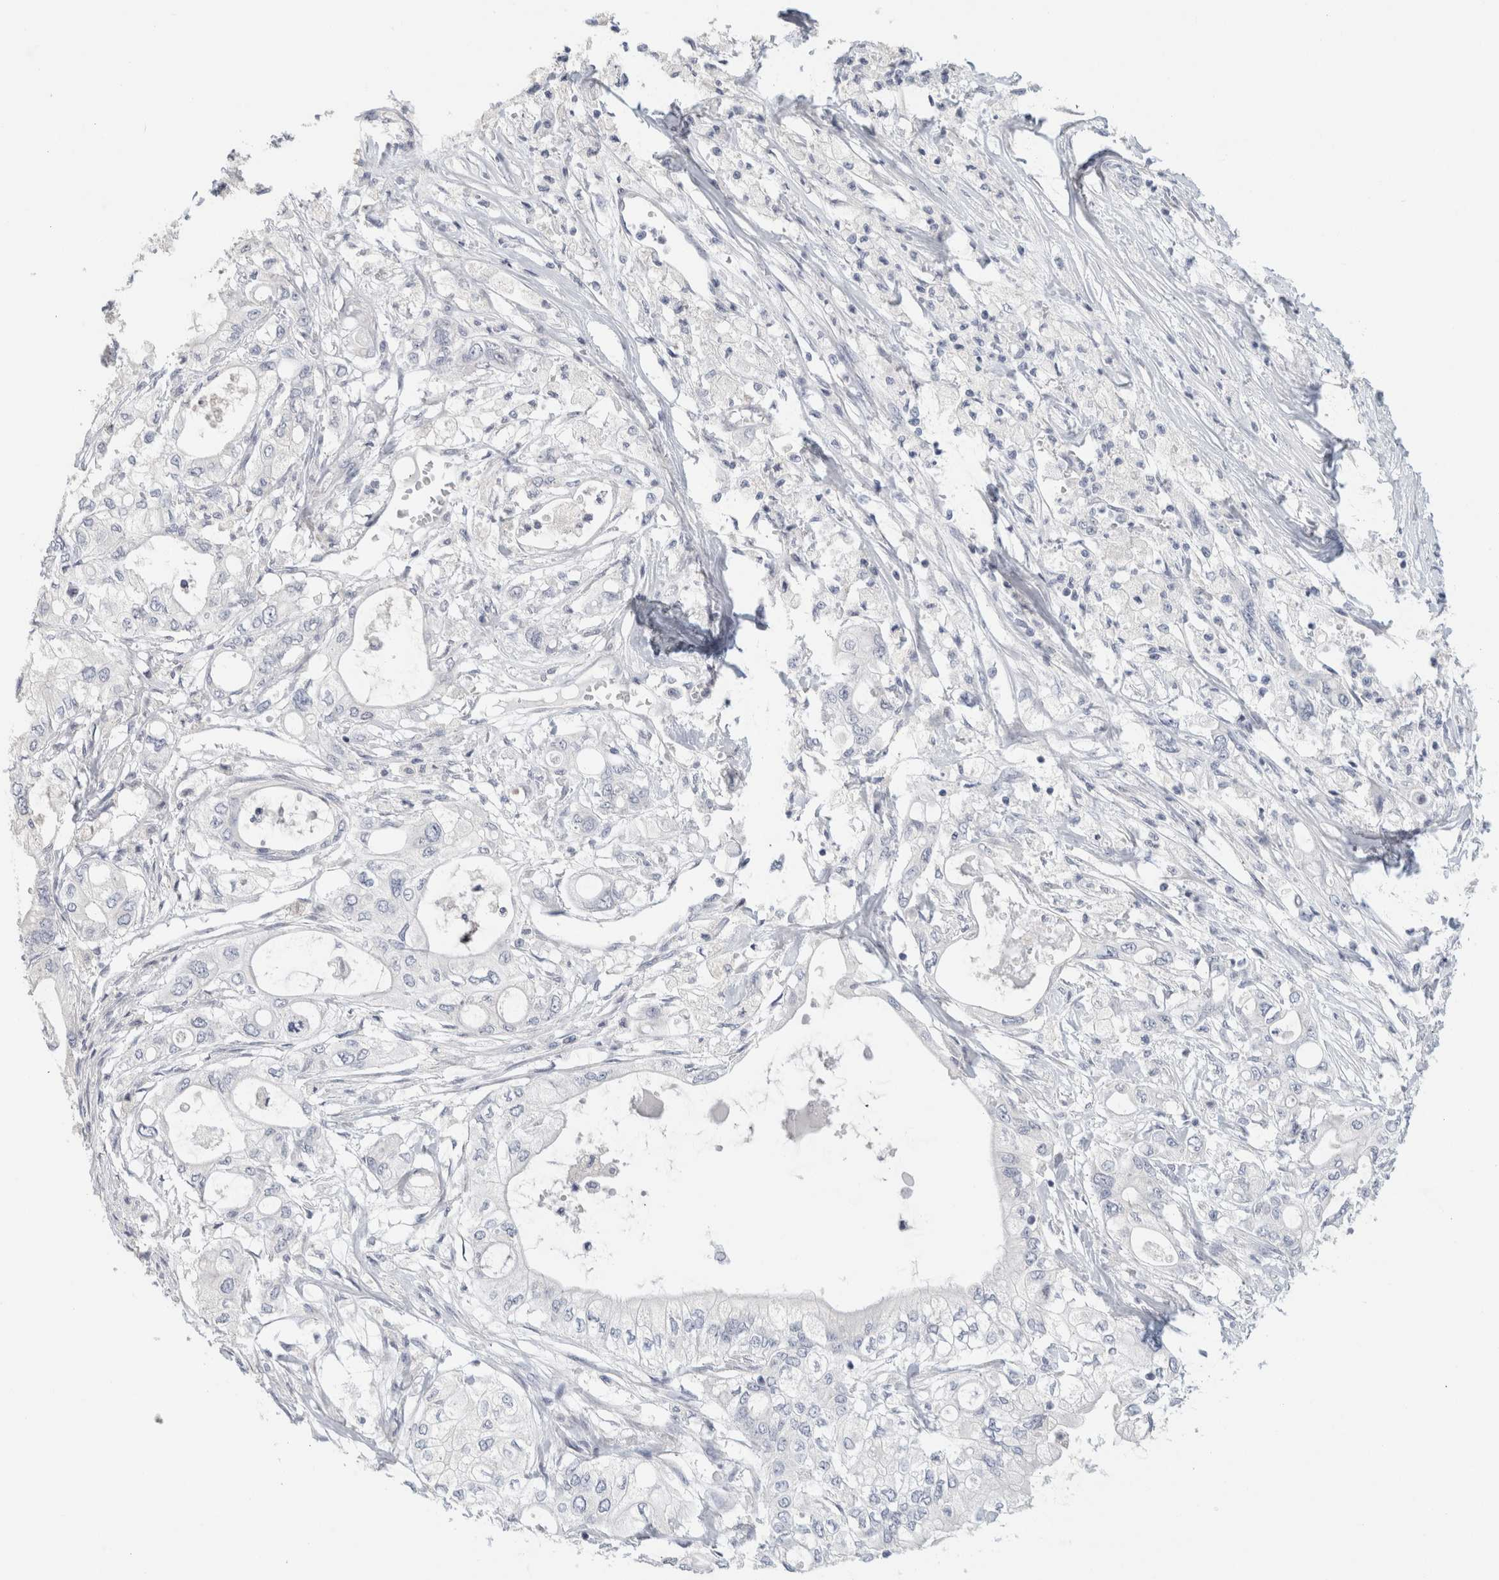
{"staining": {"intensity": "negative", "quantity": "none", "location": "none"}, "tissue": "pancreatic cancer", "cell_type": "Tumor cells", "image_type": "cancer", "snomed": [{"axis": "morphology", "description": "Adenocarcinoma, NOS"}, {"axis": "topography", "description": "Pancreas"}], "caption": "Pancreatic cancer (adenocarcinoma) was stained to show a protein in brown. There is no significant staining in tumor cells.", "gene": "NEFM", "patient": {"sex": "male", "age": 79}}